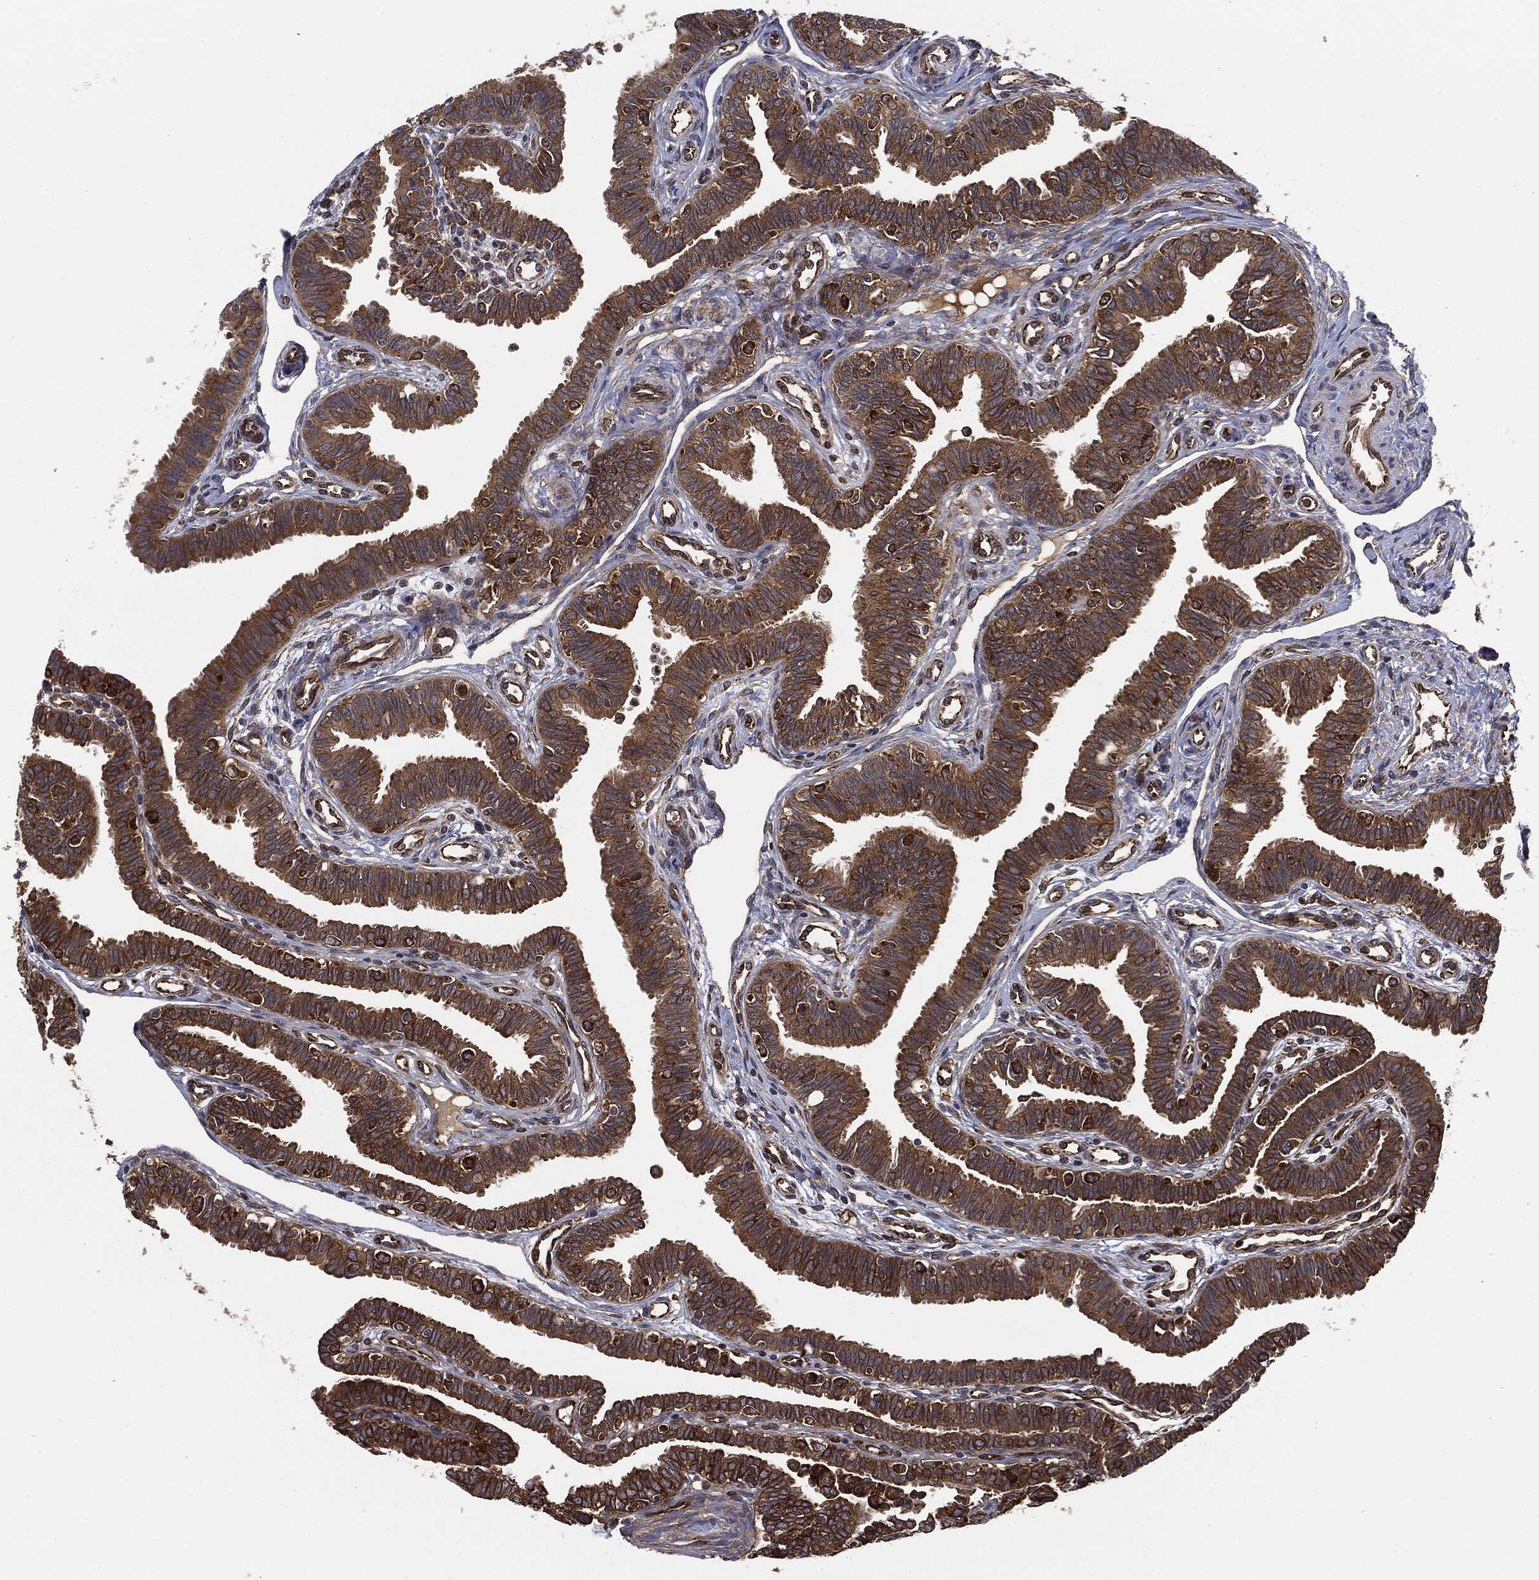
{"staining": {"intensity": "strong", "quantity": ">75%", "location": "cytoplasmic/membranous"}, "tissue": "fallopian tube", "cell_type": "Glandular cells", "image_type": "normal", "snomed": [{"axis": "morphology", "description": "Normal tissue, NOS"}, {"axis": "topography", "description": "Fallopian tube"}], "caption": "Protein staining shows strong cytoplasmic/membranous staining in approximately >75% of glandular cells in normal fallopian tube. The staining was performed using DAB (3,3'-diaminobenzidine) to visualize the protein expression in brown, while the nuclei were stained in blue with hematoxylin (Magnification: 20x).", "gene": "EIF2AK2", "patient": {"sex": "female", "age": 36}}